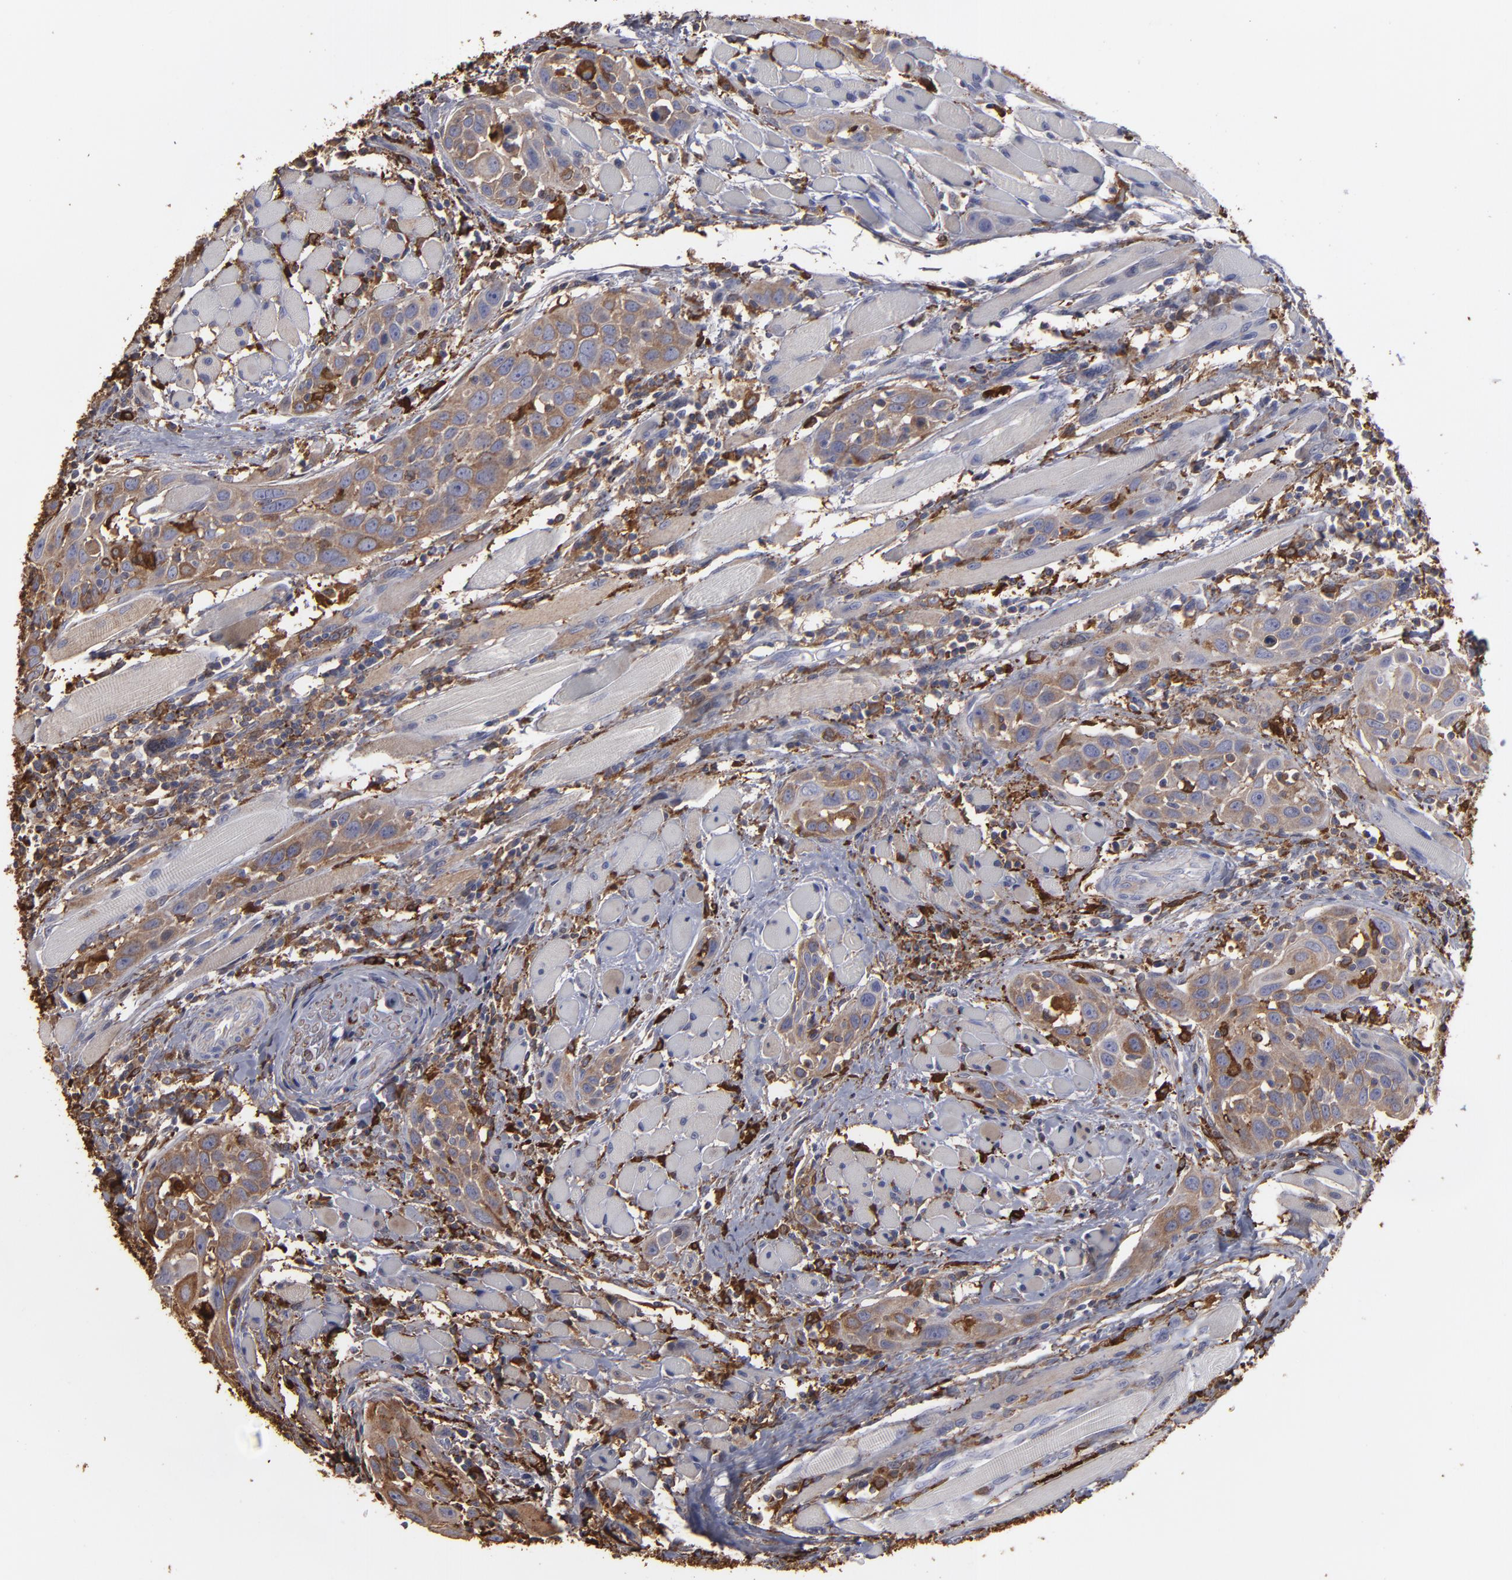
{"staining": {"intensity": "moderate", "quantity": ">75%", "location": "cytoplasmic/membranous"}, "tissue": "head and neck cancer", "cell_type": "Tumor cells", "image_type": "cancer", "snomed": [{"axis": "morphology", "description": "Squamous cell carcinoma, NOS"}, {"axis": "topography", "description": "Oral tissue"}, {"axis": "topography", "description": "Head-Neck"}], "caption": "Human squamous cell carcinoma (head and neck) stained with a protein marker displays moderate staining in tumor cells.", "gene": "ODC1", "patient": {"sex": "female", "age": 50}}